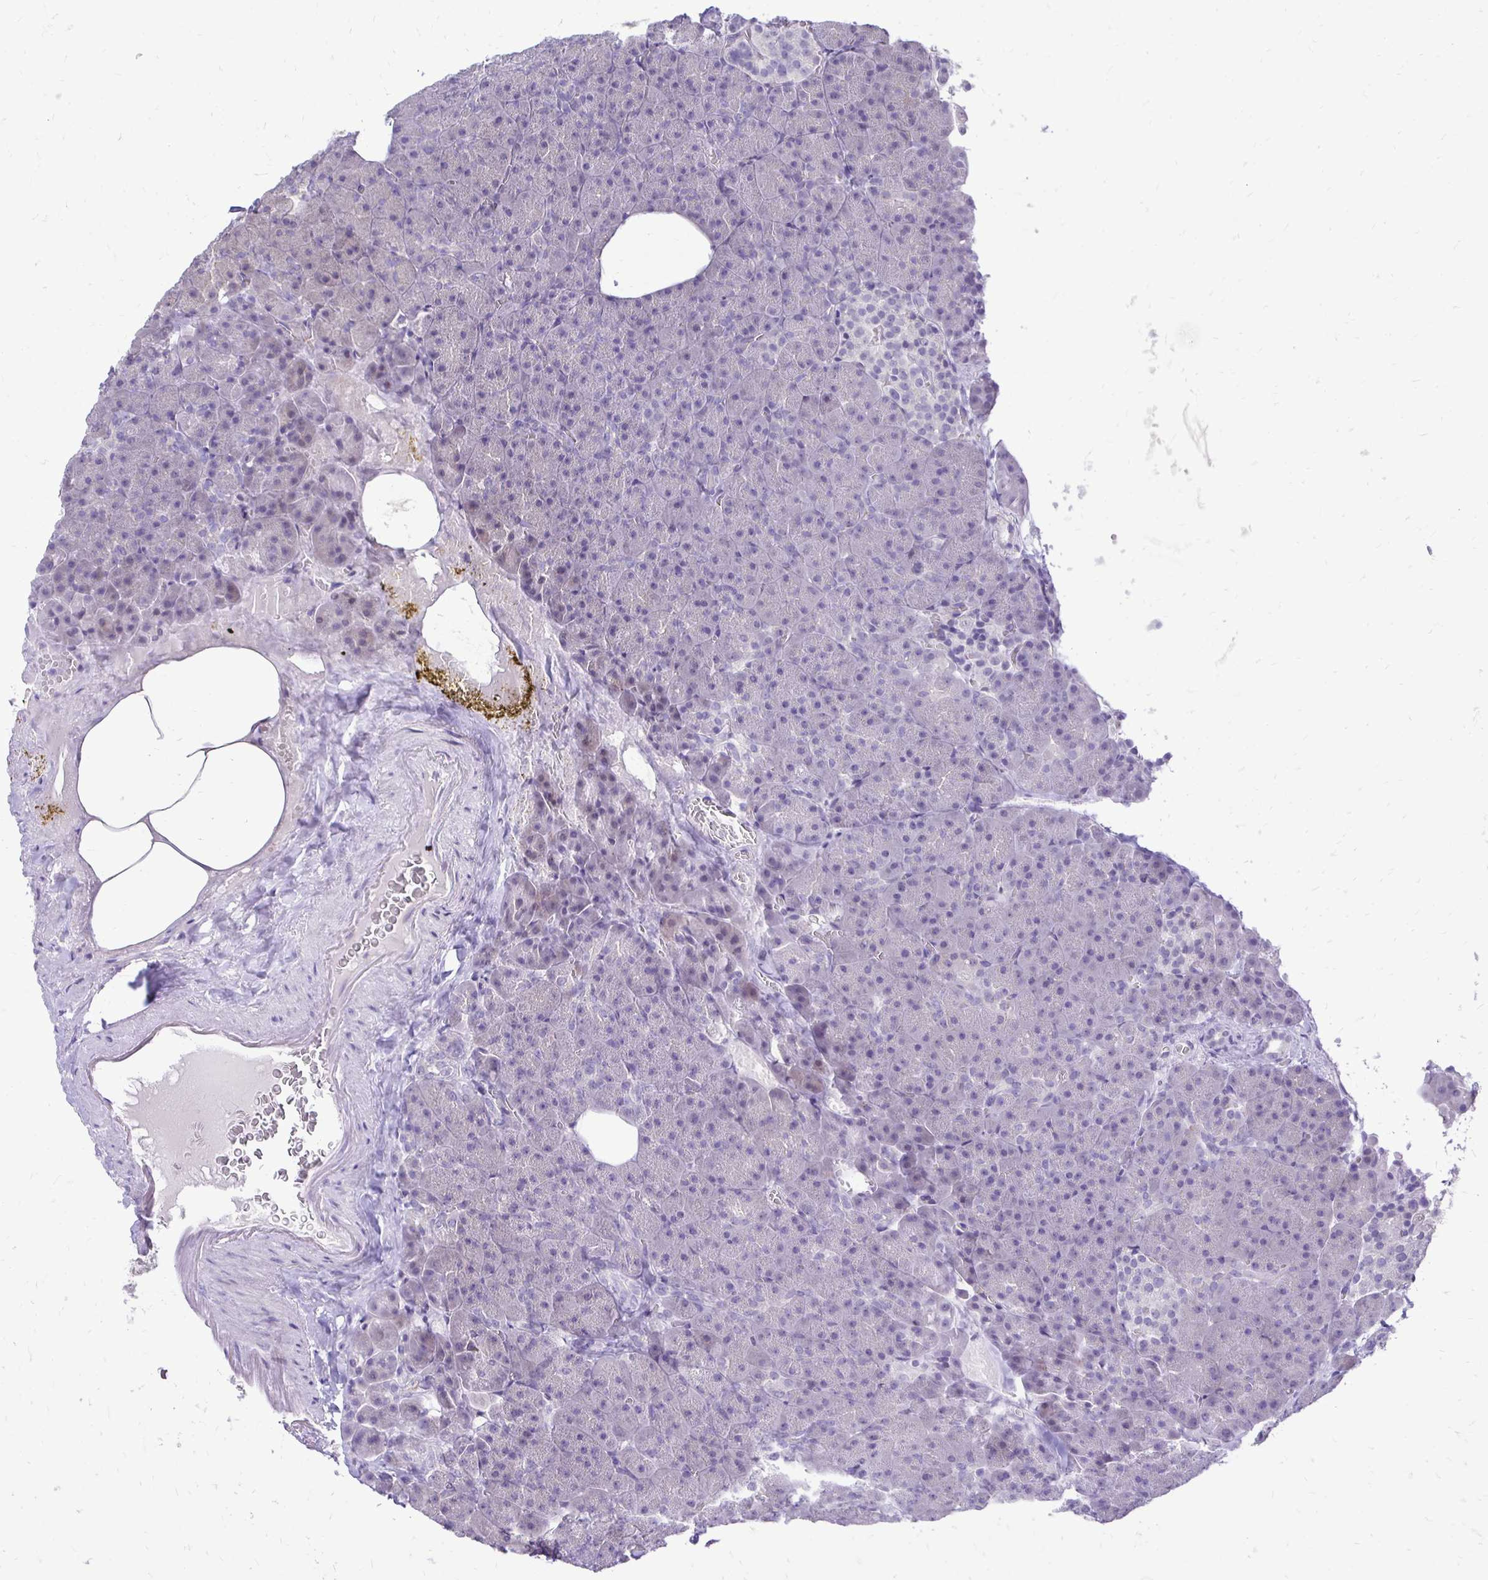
{"staining": {"intensity": "negative", "quantity": "none", "location": "none"}, "tissue": "pancreas", "cell_type": "Exocrine glandular cells", "image_type": "normal", "snomed": [{"axis": "morphology", "description": "Normal tissue, NOS"}, {"axis": "topography", "description": "Pancreas"}], "caption": "Pancreas stained for a protein using IHC displays no staining exocrine glandular cells.", "gene": "GAS2", "patient": {"sex": "female", "age": 74}}